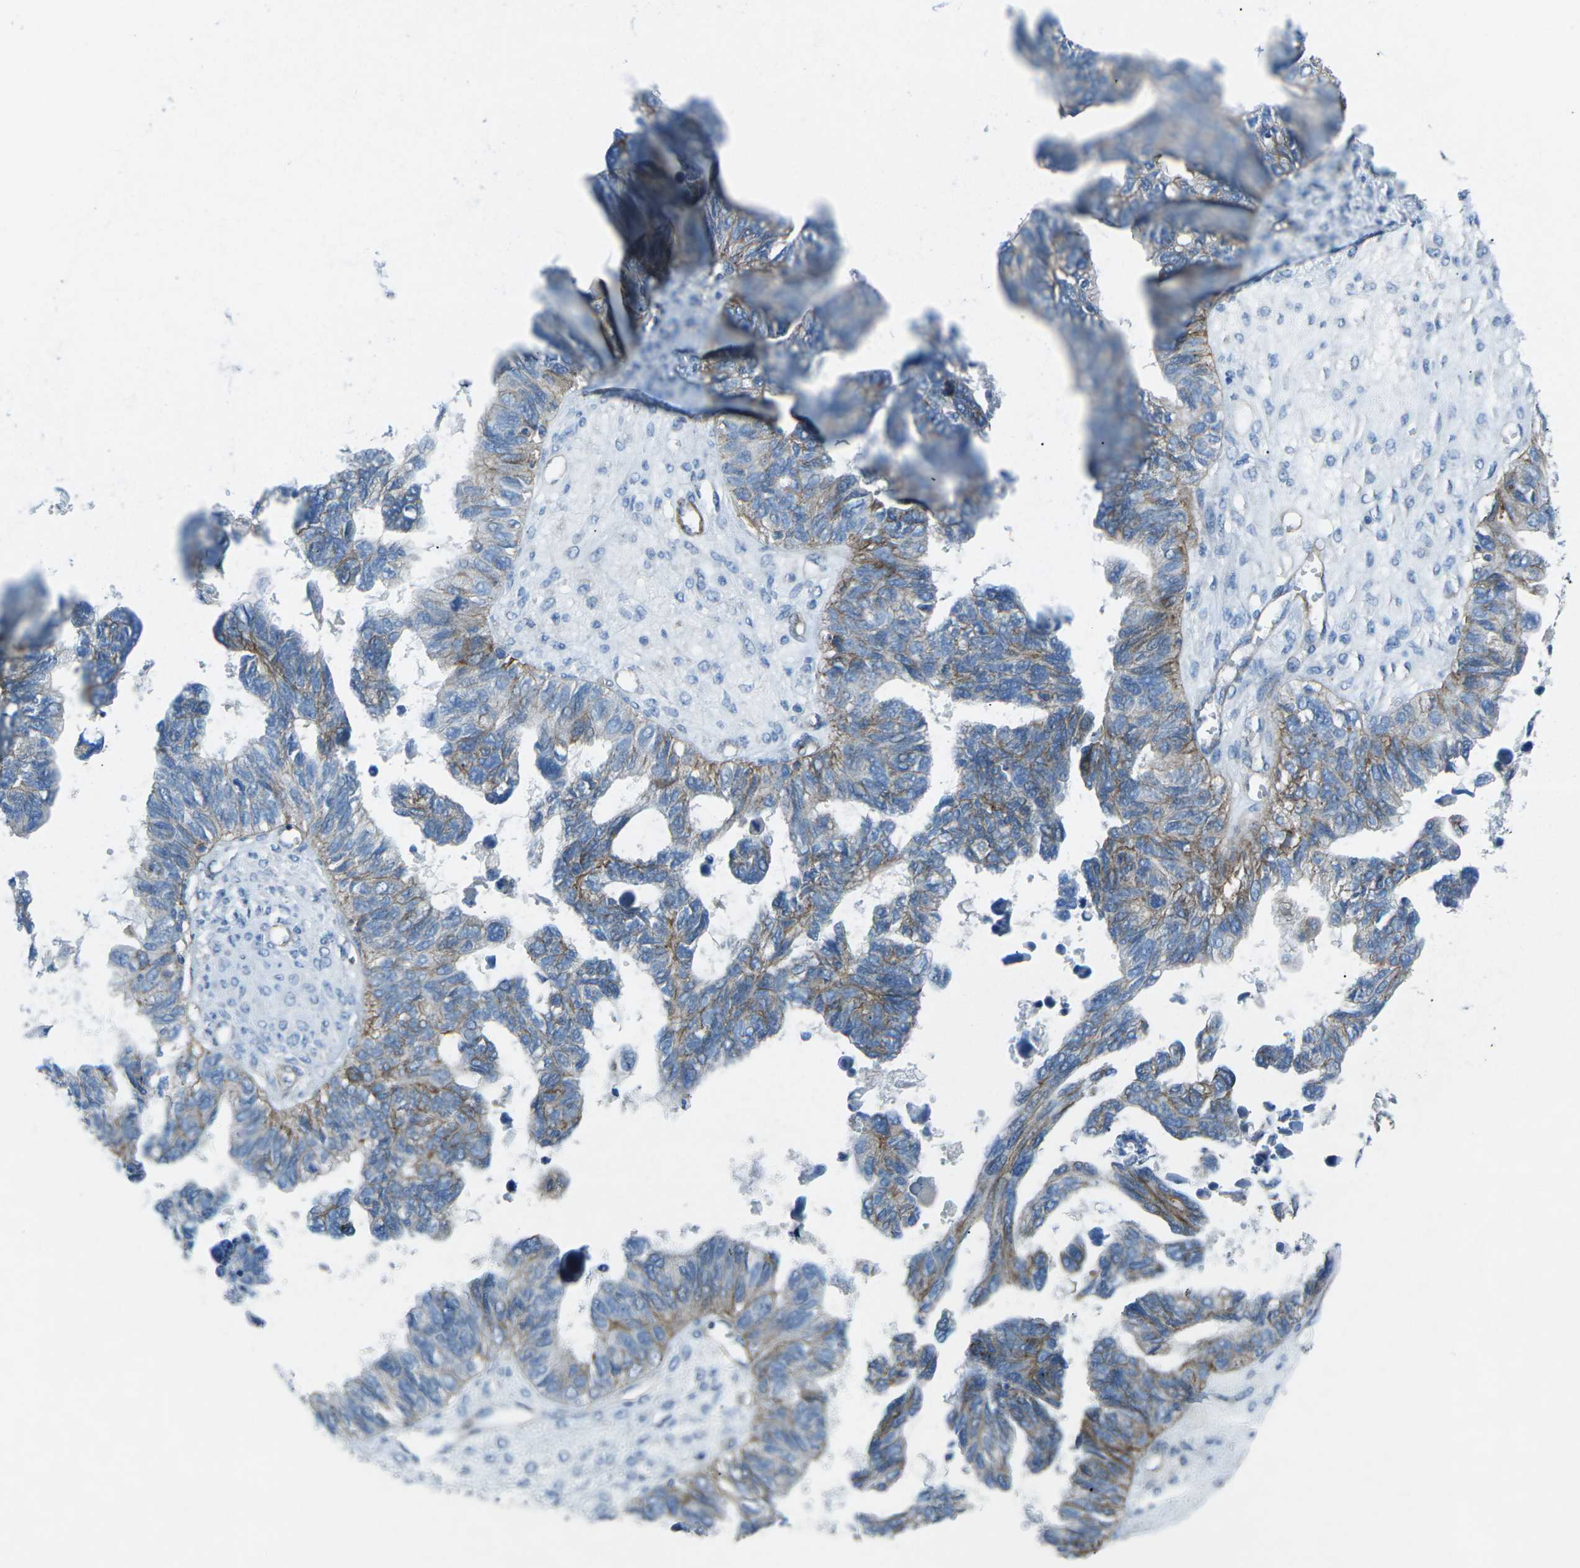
{"staining": {"intensity": "moderate", "quantity": "25%-75%", "location": "cytoplasmic/membranous"}, "tissue": "ovarian cancer", "cell_type": "Tumor cells", "image_type": "cancer", "snomed": [{"axis": "morphology", "description": "Cystadenocarcinoma, serous, NOS"}, {"axis": "topography", "description": "Ovary"}], "caption": "Ovarian cancer was stained to show a protein in brown. There is medium levels of moderate cytoplasmic/membranous staining in about 25%-75% of tumor cells.", "gene": "UTRN", "patient": {"sex": "female", "age": 79}}